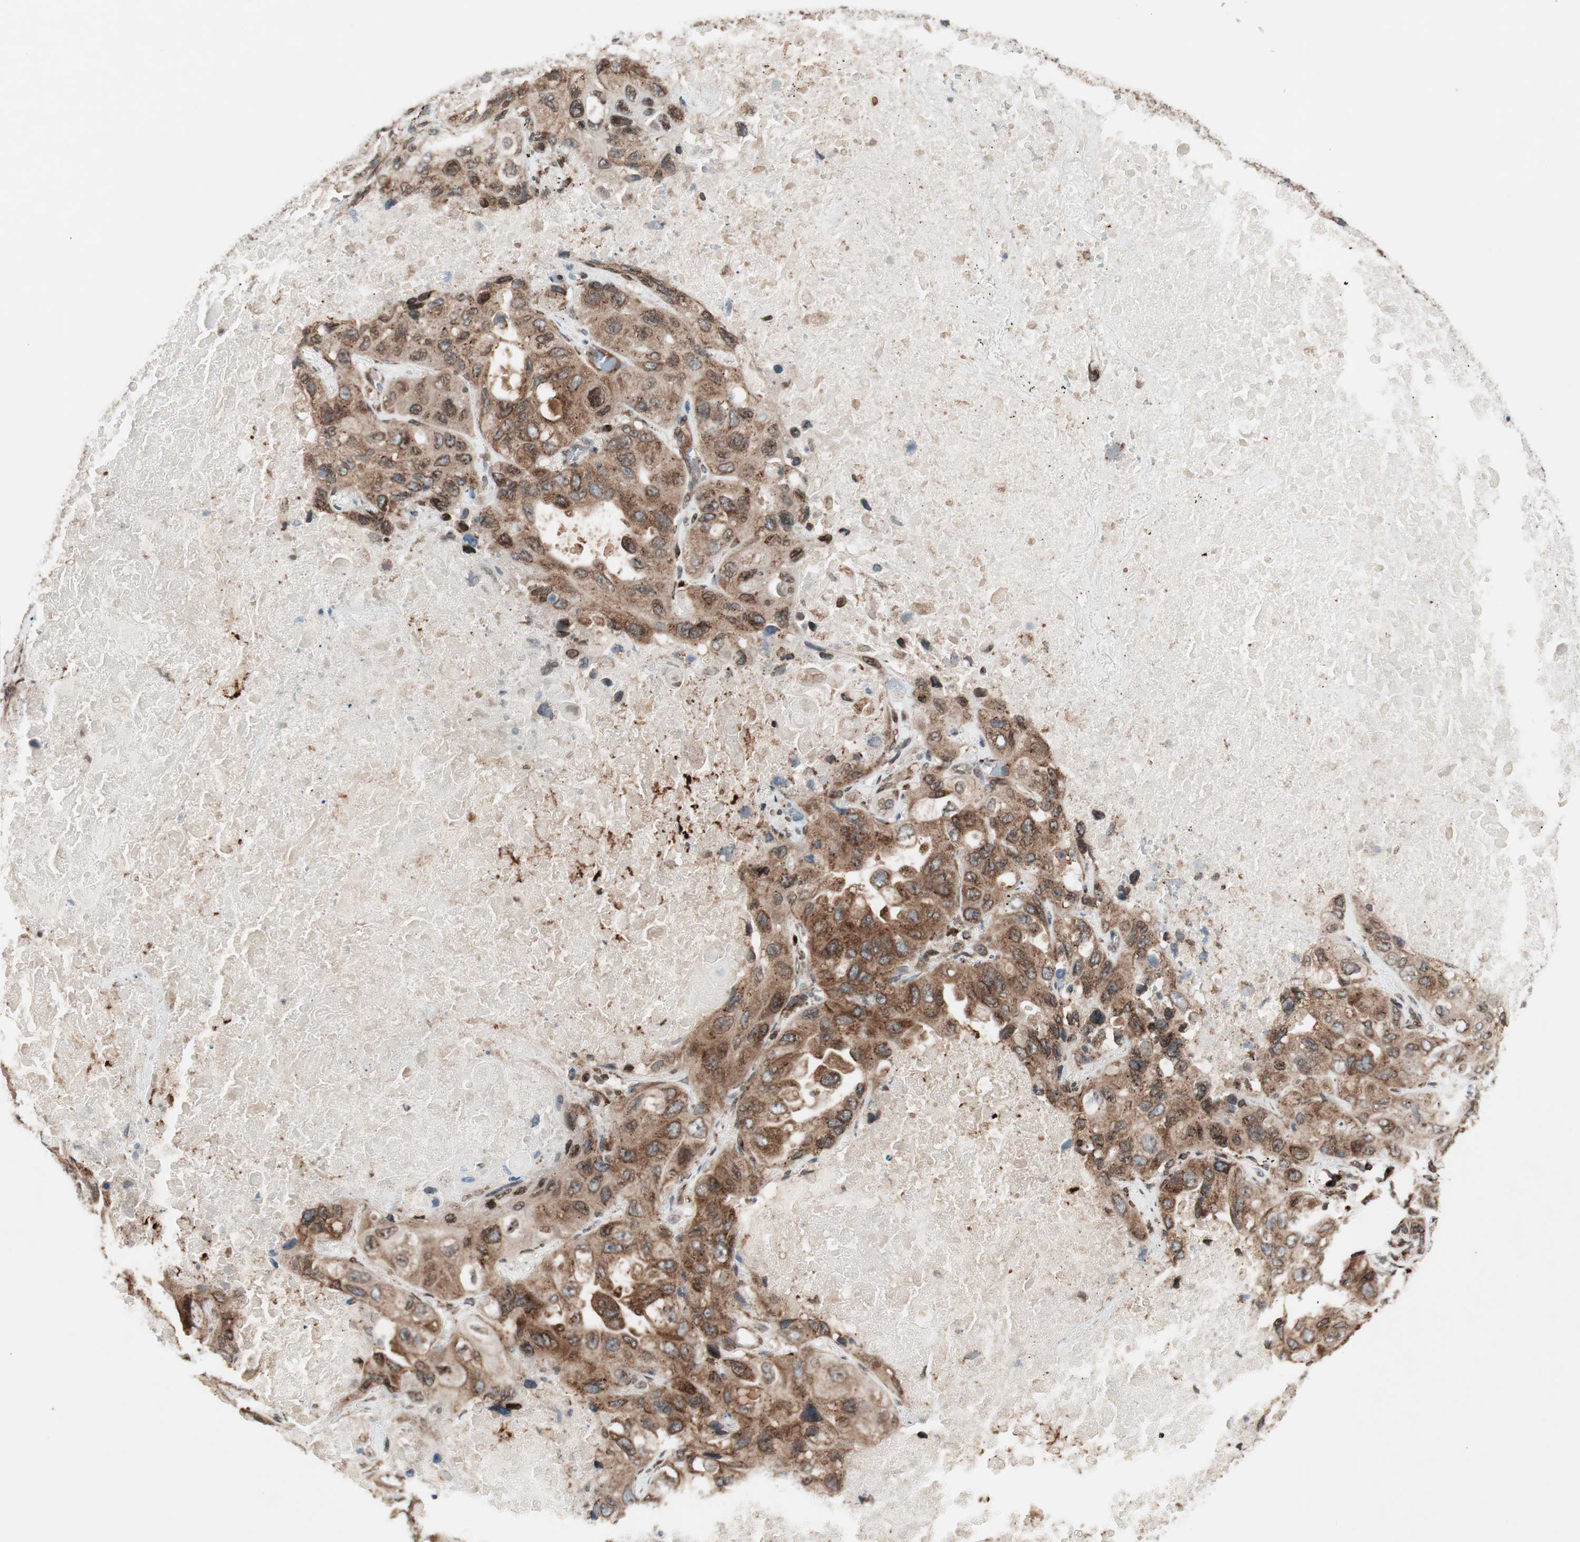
{"staining": {"intensity": "strong", "quantity": ">75%", "location": "cytoplasmic/membranous,nuclear"}, "tissue": "lung cancer", "cell_type": "Tumor cells", "image_type": "cancer", "snomed": [{"axis": "morphology", "description": "Squamous cell carcinoma, NOS"}, {"axis": "topography", "description": "Lung"}], "caption": "Protein staining reveals strong cytoplasmic/membranous and nuclear staining in approximately >75% of tumor cells in lung squamous cell carcinoma.", "gene": "NUP62", "patient": {"sex": "female", "age": 73}}